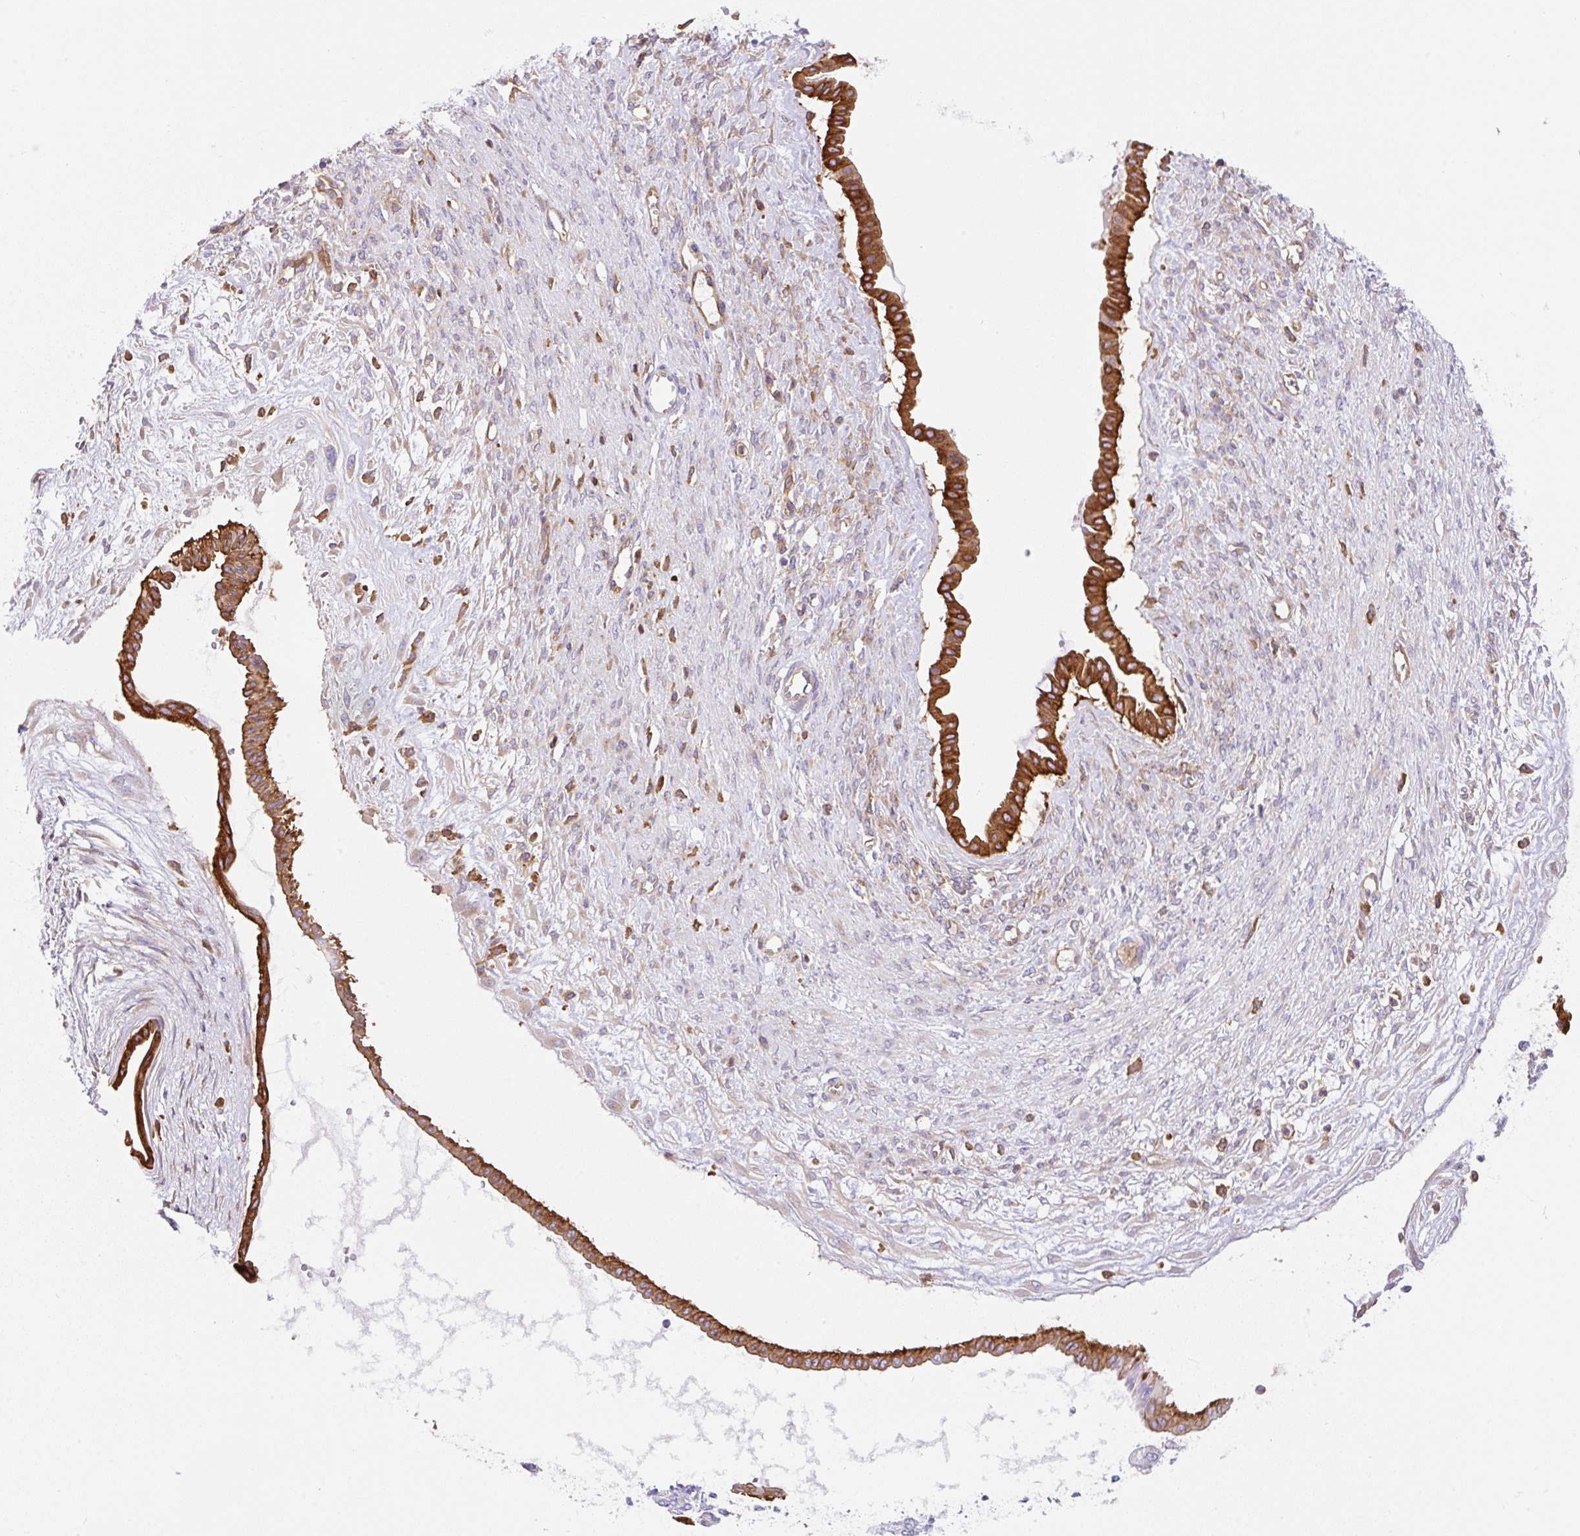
{"staining": {"intensity": "strong", "quantity": ">75%", "location": "cytoplasmic/membranous"}, "tissue": "ovarian cancer", "cell_type": "Tumor cells", "image_type": "cancer", "snomed": [{"axis": "morphology", "description": "Cystadenocarcinoma, mucinous, NOS"}, {"axis": "topography", "description": "Ovary"}], "caption": "A histopathology image showing strong cytoplasmic/membranous staining in about >75% of tumor cells in mucinous cystadenocarcinoma (ovarian), as visualized by brown immunohistochemical staining.", "gene": "DNM2", "patient": {"sex": "female", "age": 73}}